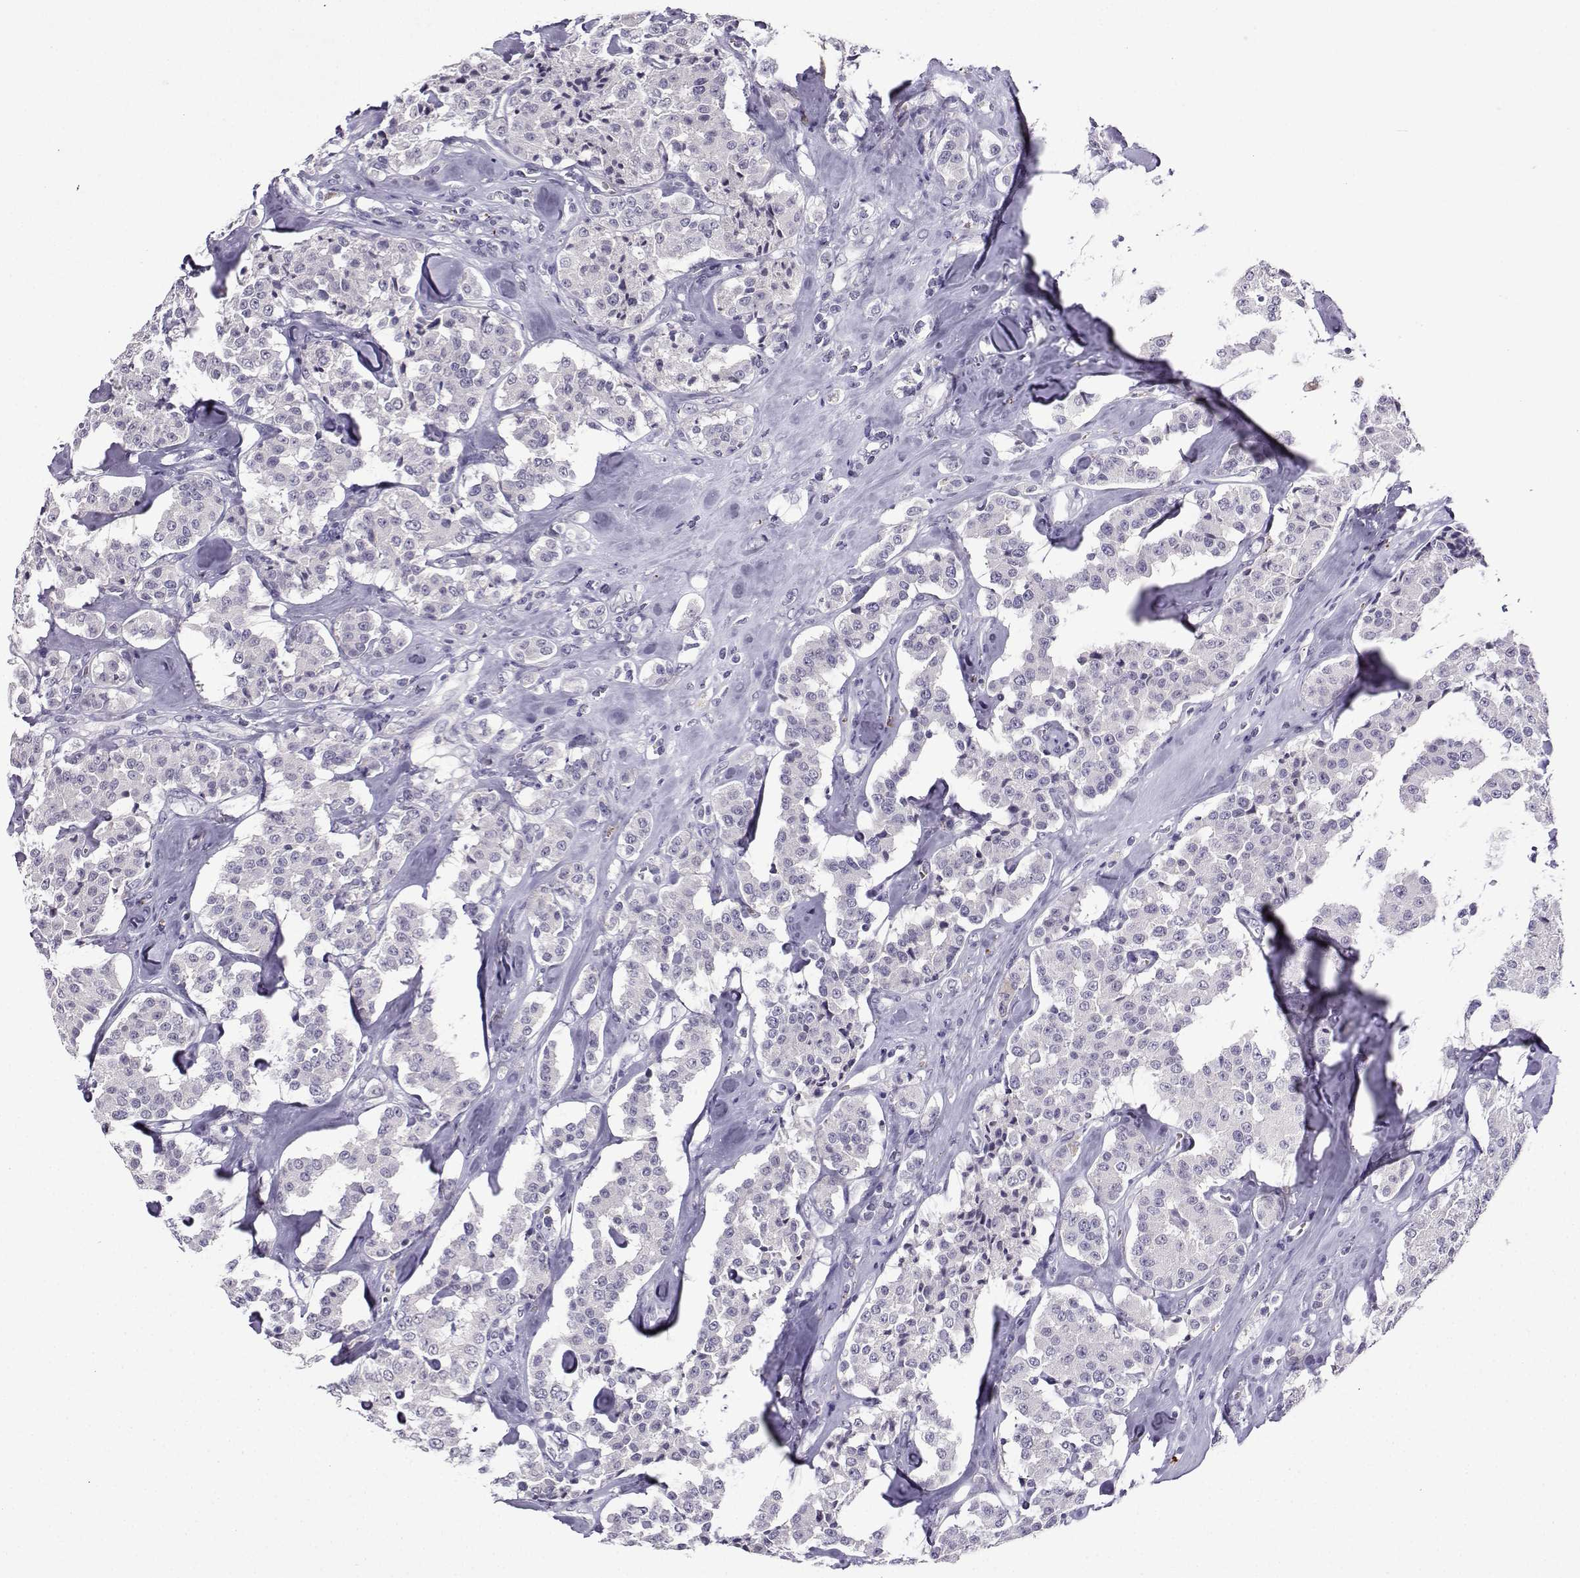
{"staining": {"intensity": "negative", "quantity": "none", "location": "none"}, "tissue": "carcinoid", "cell_type": "Tumor cells", "image_type": "cancer", "snomed": [{"axis": "morphology", "description": "Carcinoid, malignant, NOS"}, {"axis": "topography", "description": "Pancreas"}], "caption": "An immunohistochemistry (IHC) histopathology image of carcinoid is shown. There is no staining in tumor cells of carcinoid.", "gene": "LRFN2", "patient": {"sex": "male", "age": 41}}